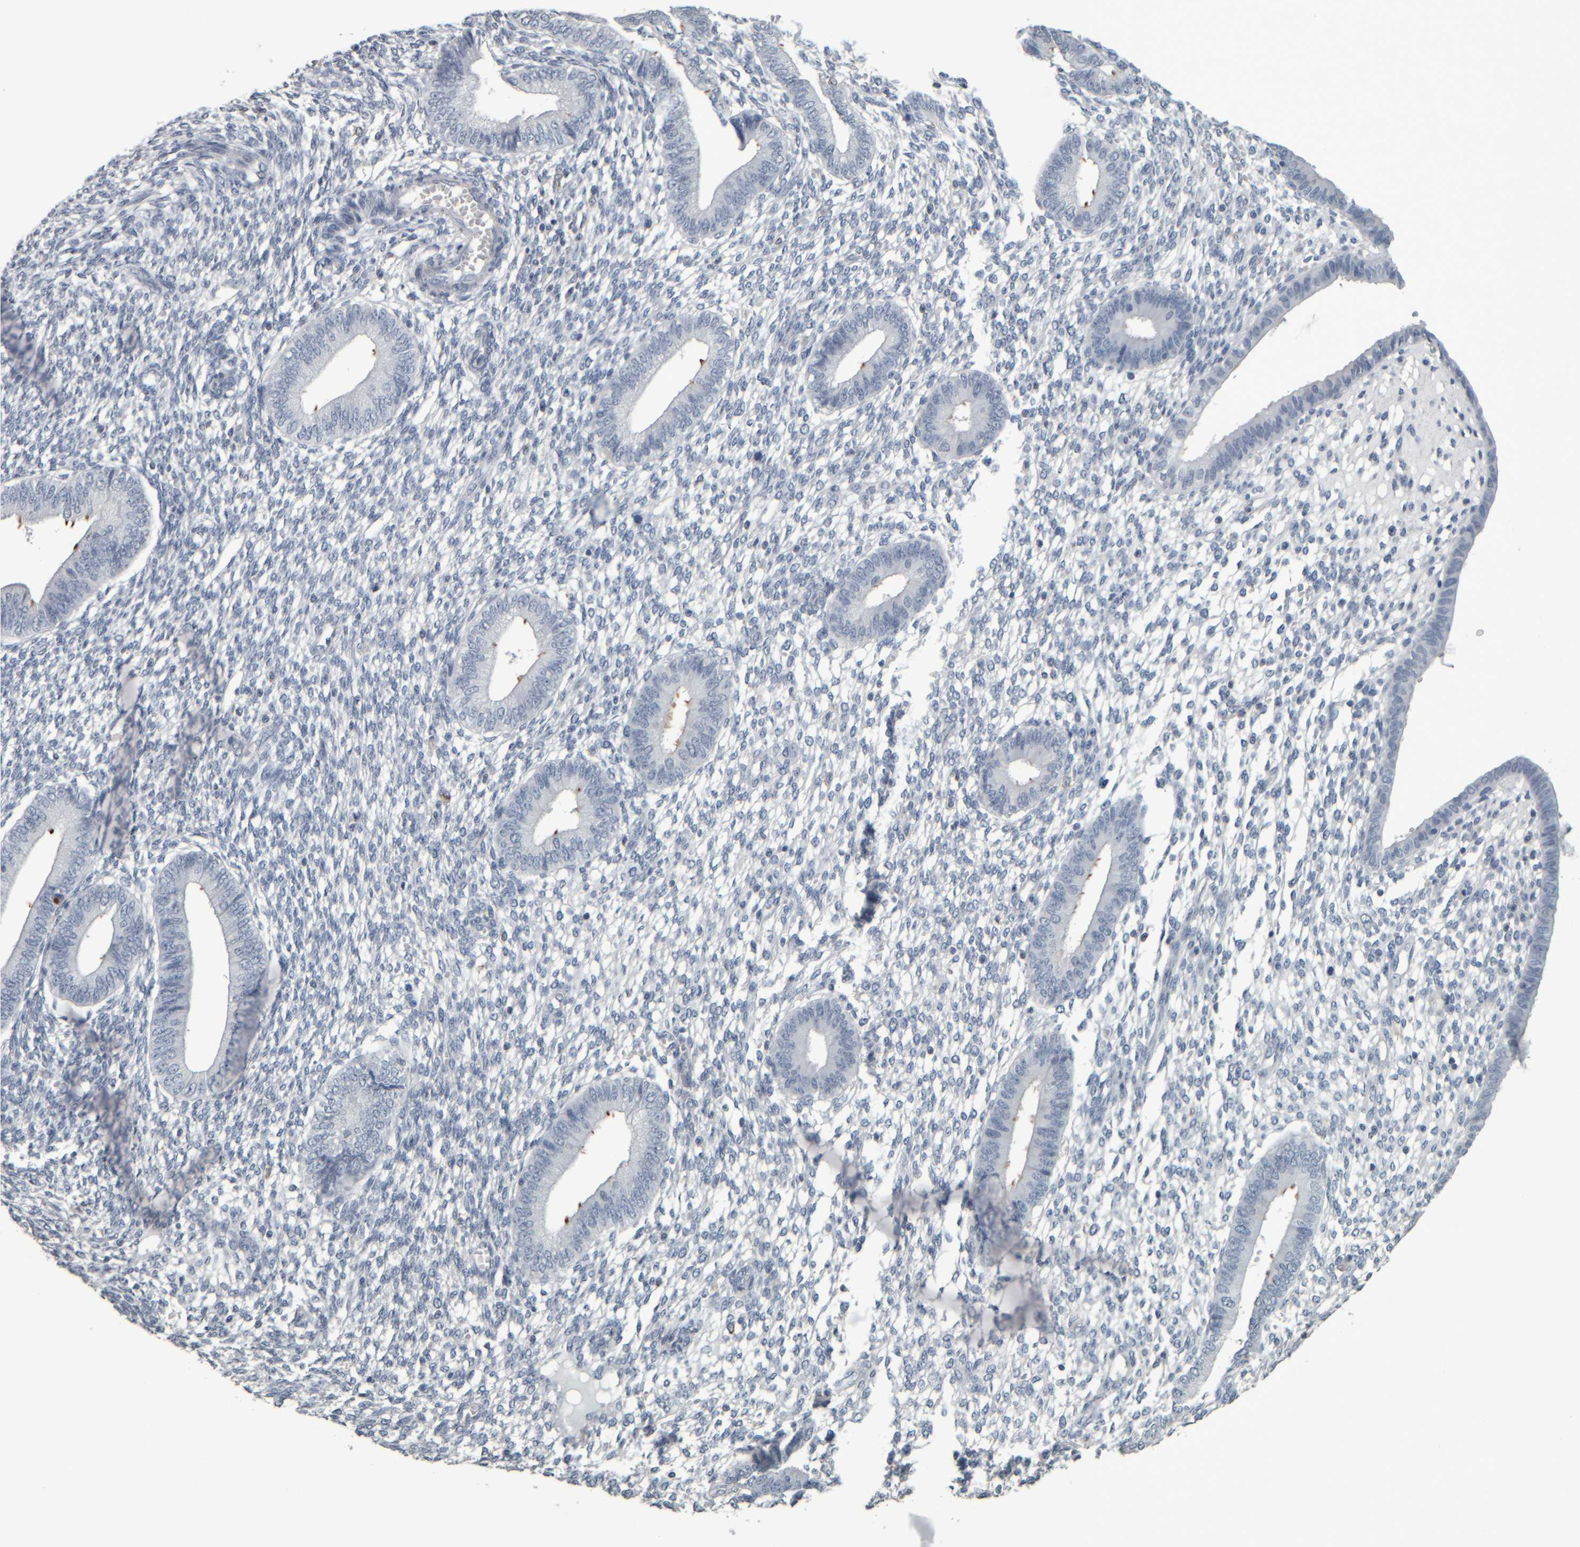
{"staining": {"intensity": "negative", "quantity": "none", "location": "none"}, "tissue": "endometrium", "cell_type": "Cells in endometrial stroma", "image_type": "normal", "snomed": [{"axis": "morphology", "description": "Normal tissue, NOS"}, {"axis": "topography", "description": "Endometrium"}], "caption": "High magnification brightfield microscopy of unremarkable endometrium stained with DAB (3,3'-diaminobenzidine) (brown) and counterstained with hematoxylin (blue): cells in endometrial stroma show no significant positivity.", "gene": "CAVIN4", "patient": {"sex": "female", "age": 46}}